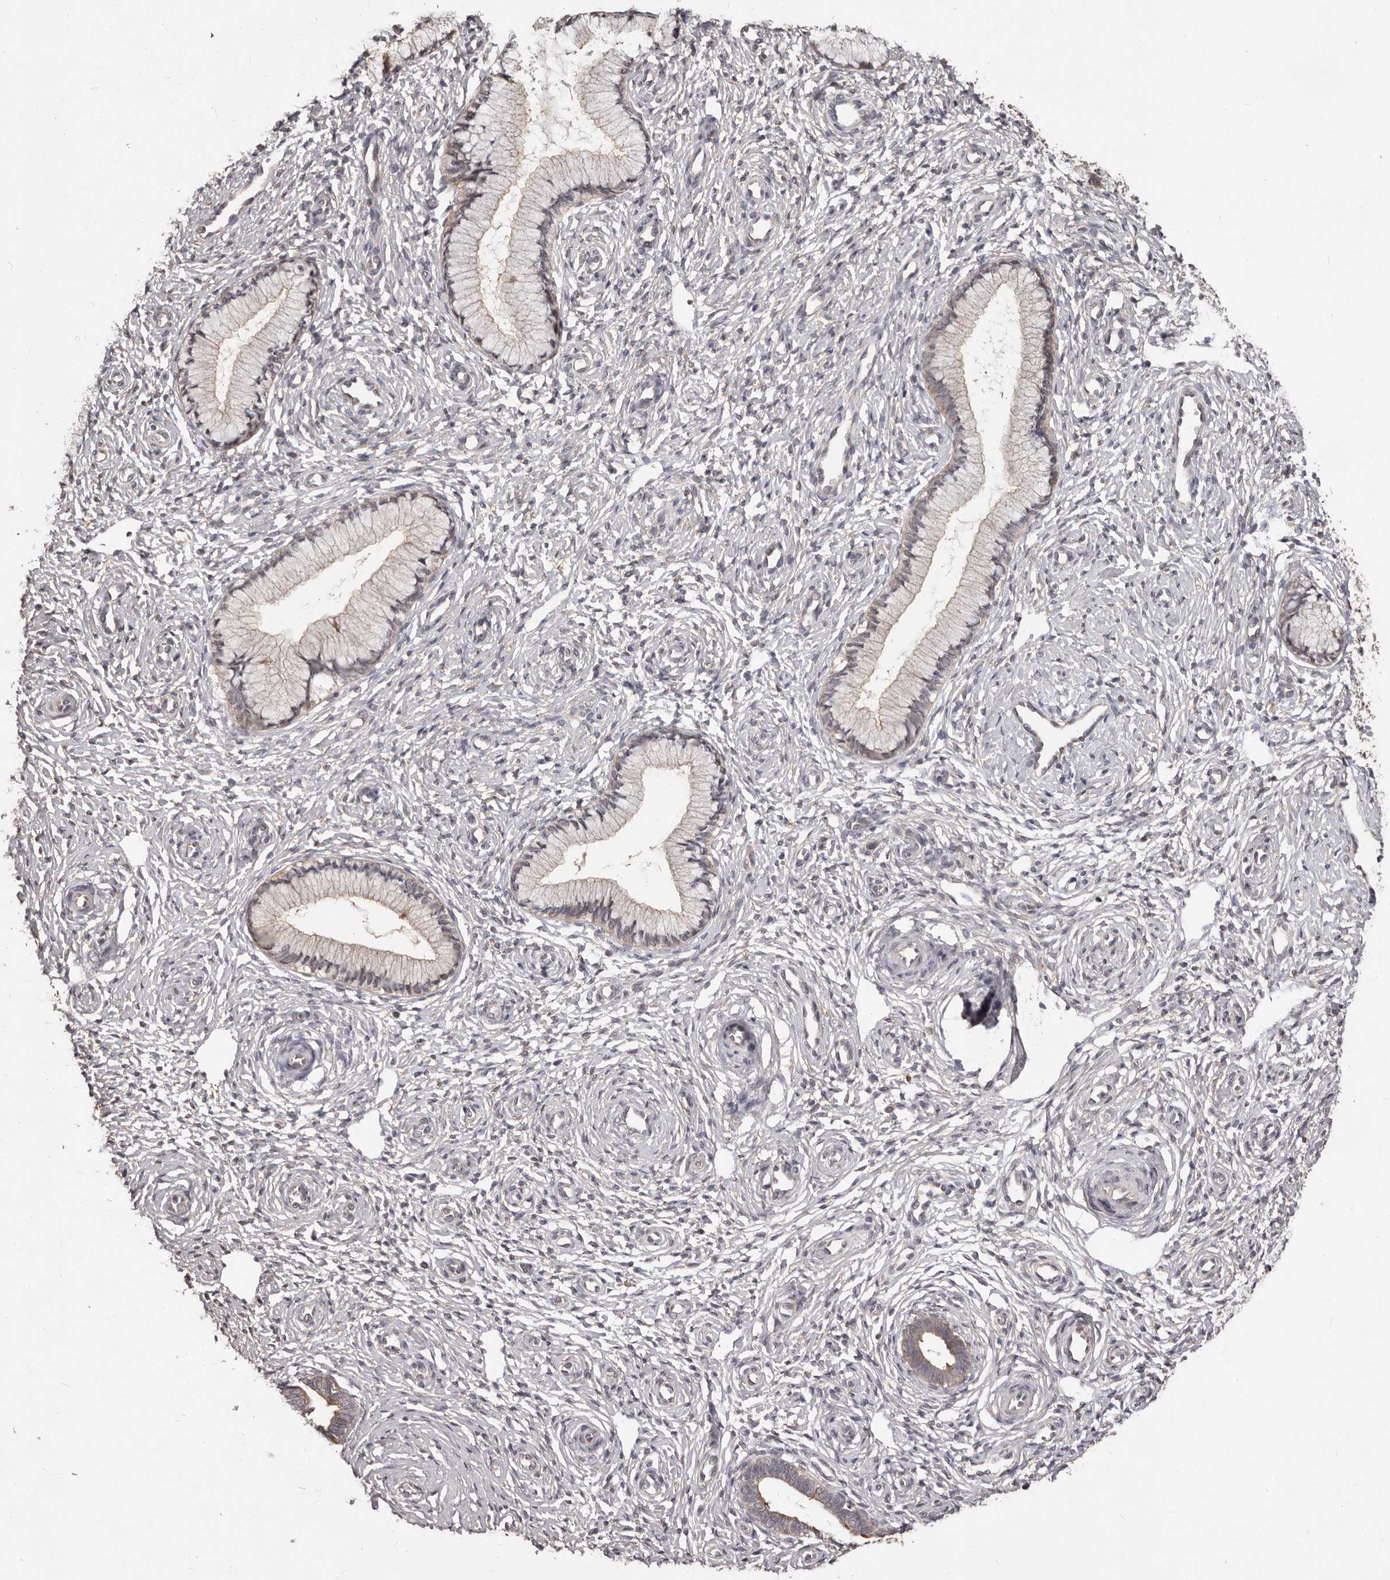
{"staining": {"intensity": "negative", "quantity": "none", "location": "none"}, "tissue": "cervix", "cell_type": "Glandular cells", "image_type": "normal", "snomed": [{"axis": "morphology", "description": "Normal tissue, NOS"}, {"axis": "topography", "description": "Cervix"}], "caption": "Immunohistochemistry (IHC) of unremarkable cervix shows no staining in glandular cells.", "gene": "MTO1", "patient": {"sex": "female", "age": 27}}